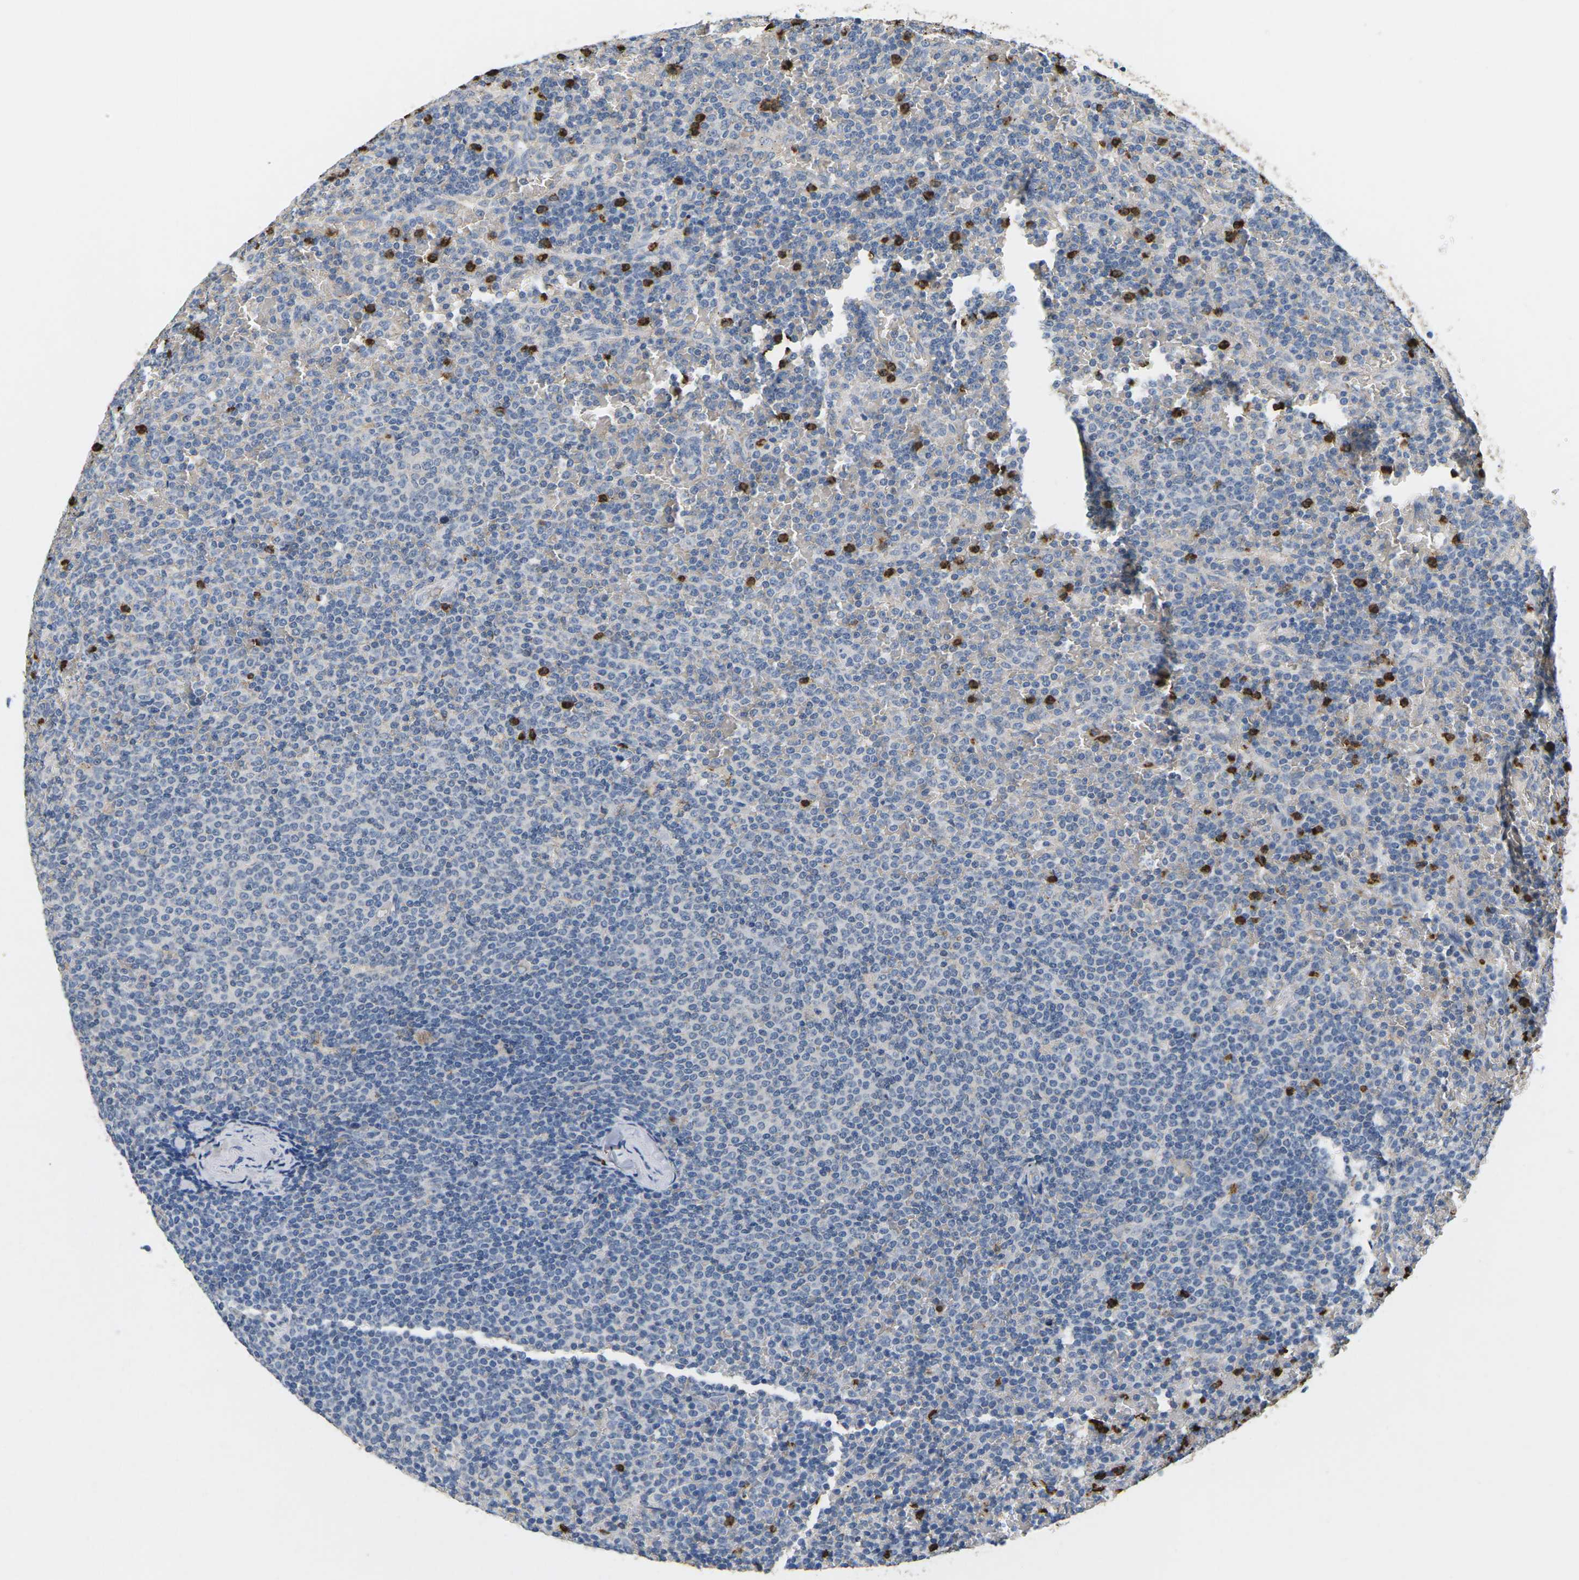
{"staining": {"intensity": "negative", "quantity": "none", "location": "none"}, "tissue": "lymphoma", "cell_type": "Tumor cells", "image_type": "cancer", "snomed": [{"axis": "morphology", "description": "Malignant lymphoma, non-Hodgkin's type, Low grade"}, {"axis": "topography", "description": "Spleen"}], "caption": "DAB immunohistochemical staining of malignant lymphoma, non-Hodgkin's type (low-grade) exhibits no significant staining in tumor cells.", "gene": "ADM", "patient": {"sex": "female", "age": 77}}